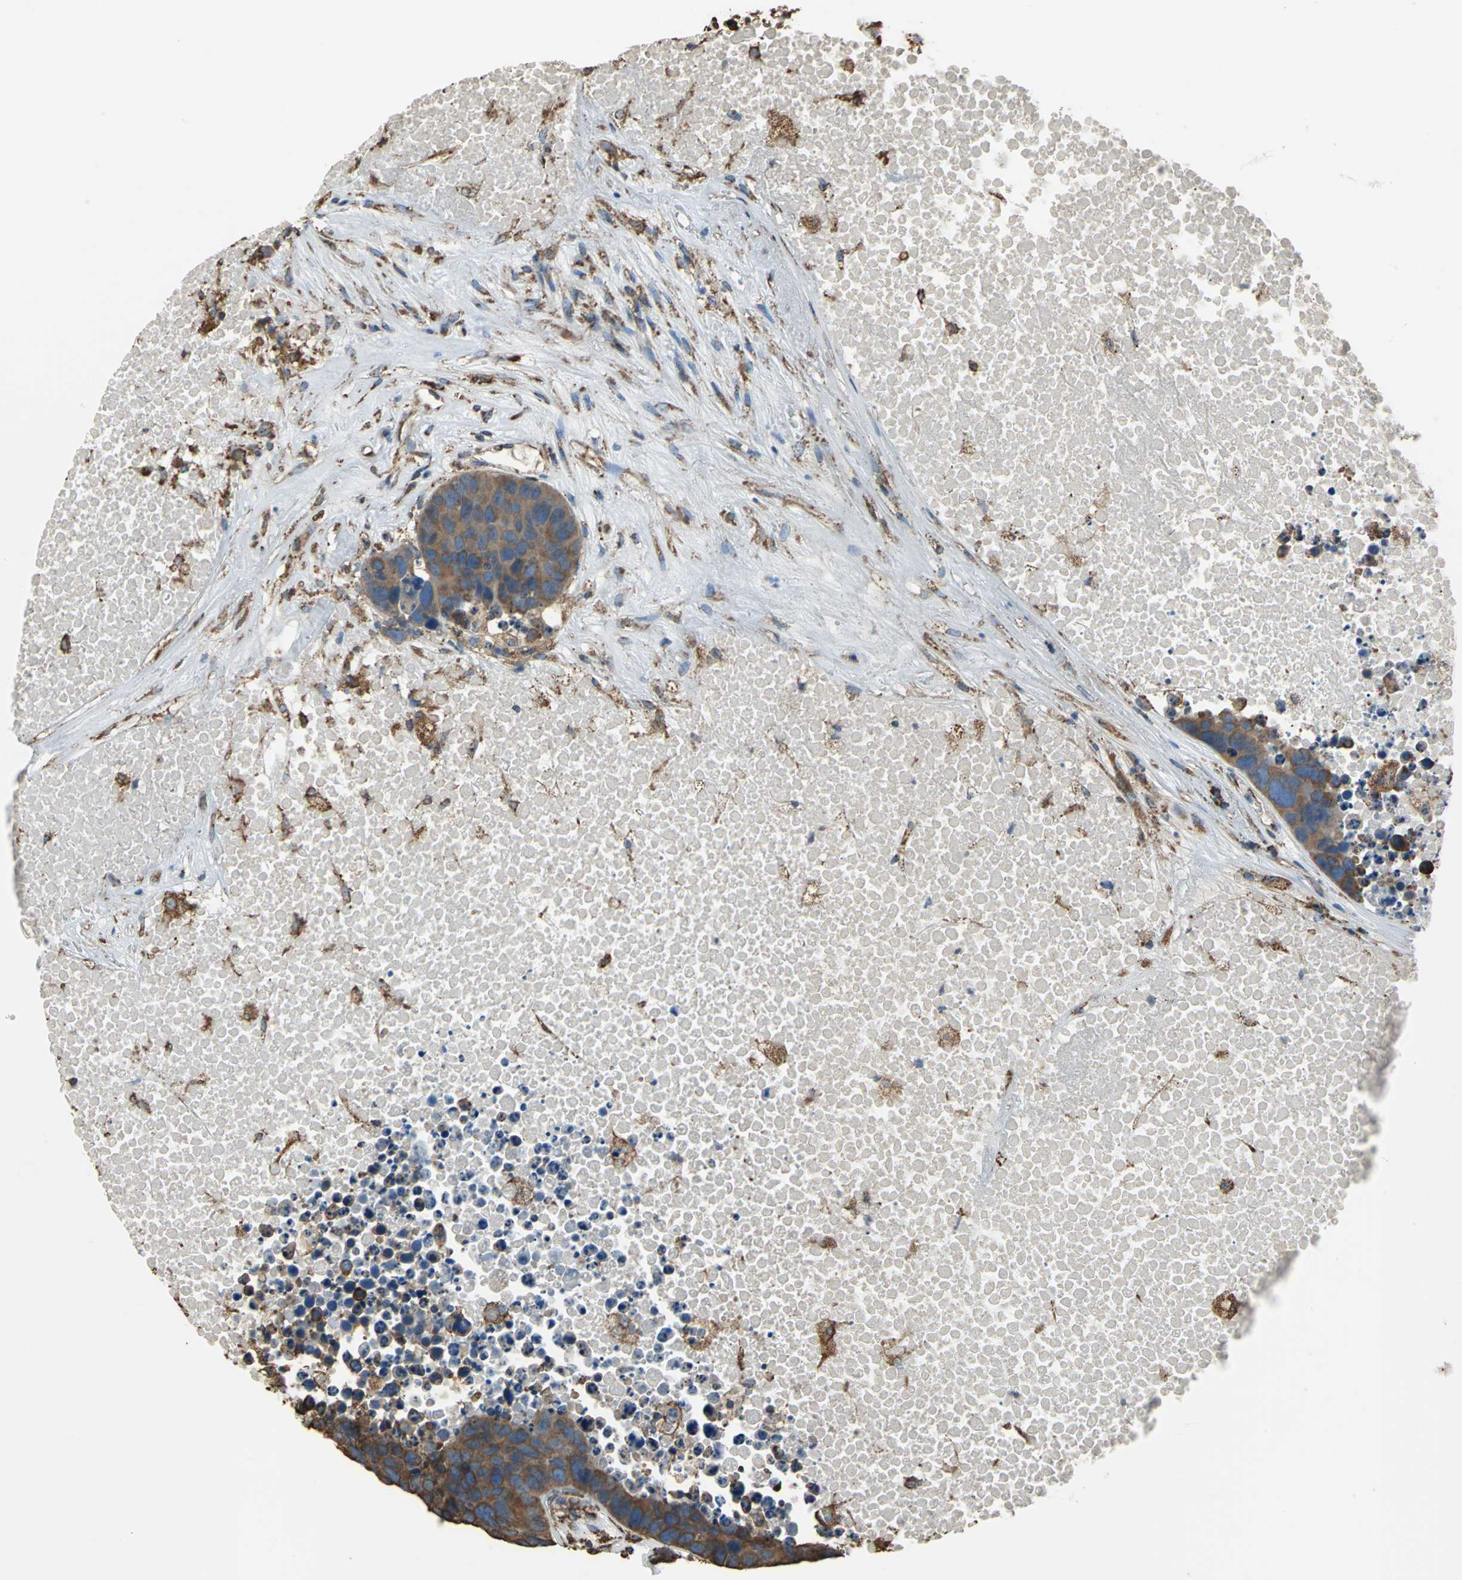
{"staining": {"intensity": "strong", "quantity": ">75%", "location": "cytoplasmic/membranous"}, "tissue": "carcinoid", "cell_type": "Tumor cells", "image_type": "cancer", "snomed": [{"axis": "morphology", "description": "Carcinoid, malignant, NOS"}, {"axis": "topography", "description": "Lung"}], "caption": "DAB immunohistochemical staining of human carcinoid demonstrates strong cytoplasmic/membranous protein staining in approximately >75% of tumor cells.", "gene": "GPANK1", "patient": {"sex": "male", "age": 60}}